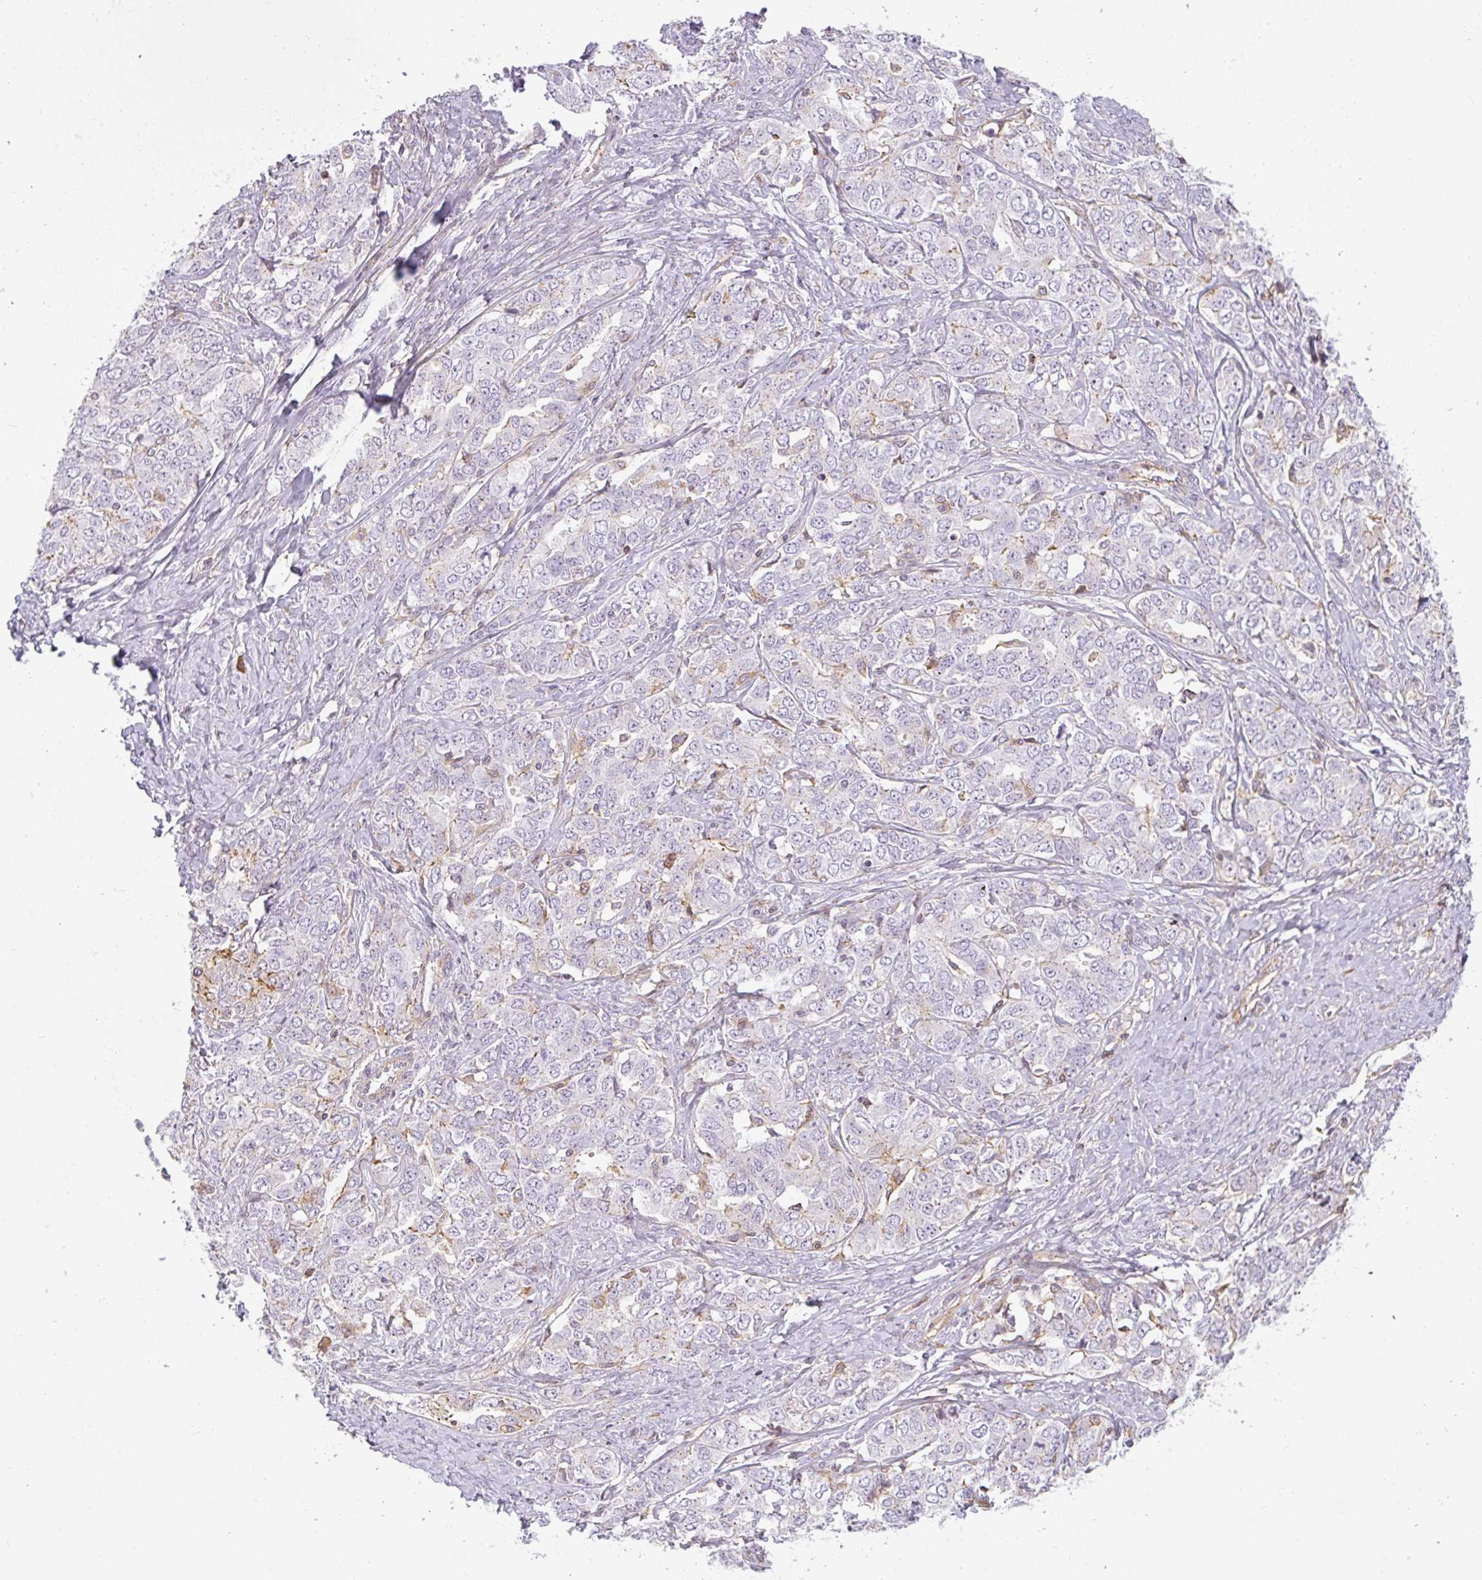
{"staining": {"intensity": "moderate", "quantity": "<25%", "location": "cytoplasmic/membranous"}, "tissue": "ovarian cancer", "cell_type": "Tumor cells", "image_type": "cancer", "snomed": [{"axis": "morphology", "description": "Carcinoma, endometroid"}, {"axis": "topography", "description": "Ovary"}], "caption": "The immunohistochemical stain highlights moderate cytoplasmic/membranous expression in tumor cells of endometroid carcinoma (ovarian) tissue.", "gene": "SULF1", "patient": {"sex": "female", "age": 62}}